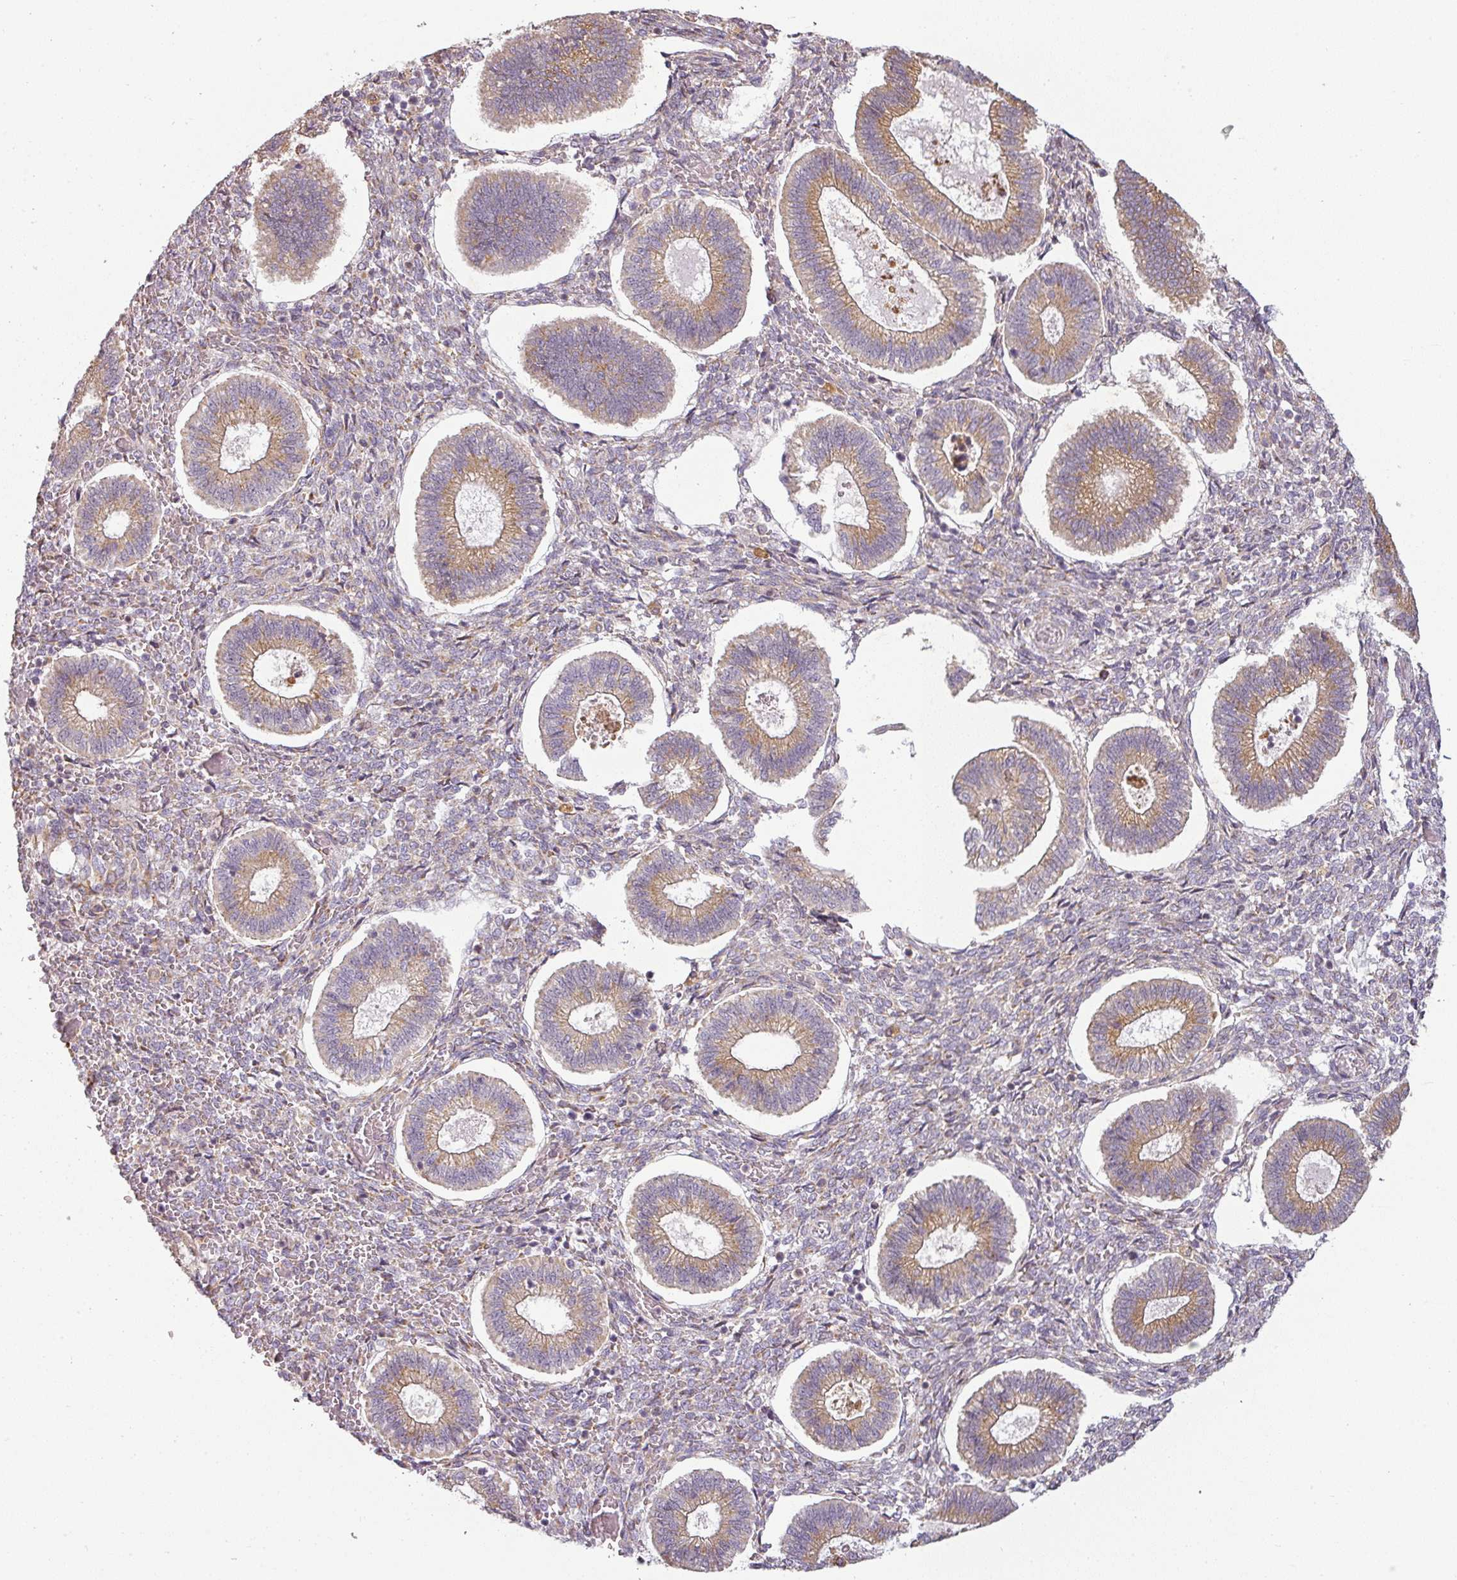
{"staining": {"intensity": "weak", "quantity": "25%-75%", "location": "cytoplasmic/membranous"}, "tissue": "endometrium", "cell_type": "Cells in endometrial stroma", "image_type": "normal", "snomed": [{"axis": "morphology", "description": "Normal tissue, NOS"}, {"axis": "topography", "description": "Endometrium"}], "caption": "Protein expression analysis of benign endometrium exhibits weak cytoplasmic/membranous positivity in approximately 25%-75% of cells in endometrial stroma. The staining was performed using DAB to visualize the protein expression in brown, while the nuclei were stained in blue with hematoxylin (Magnification: 20x).", "gene": "CCDC144A", "patient": {"sex": "female", "age": 25}}